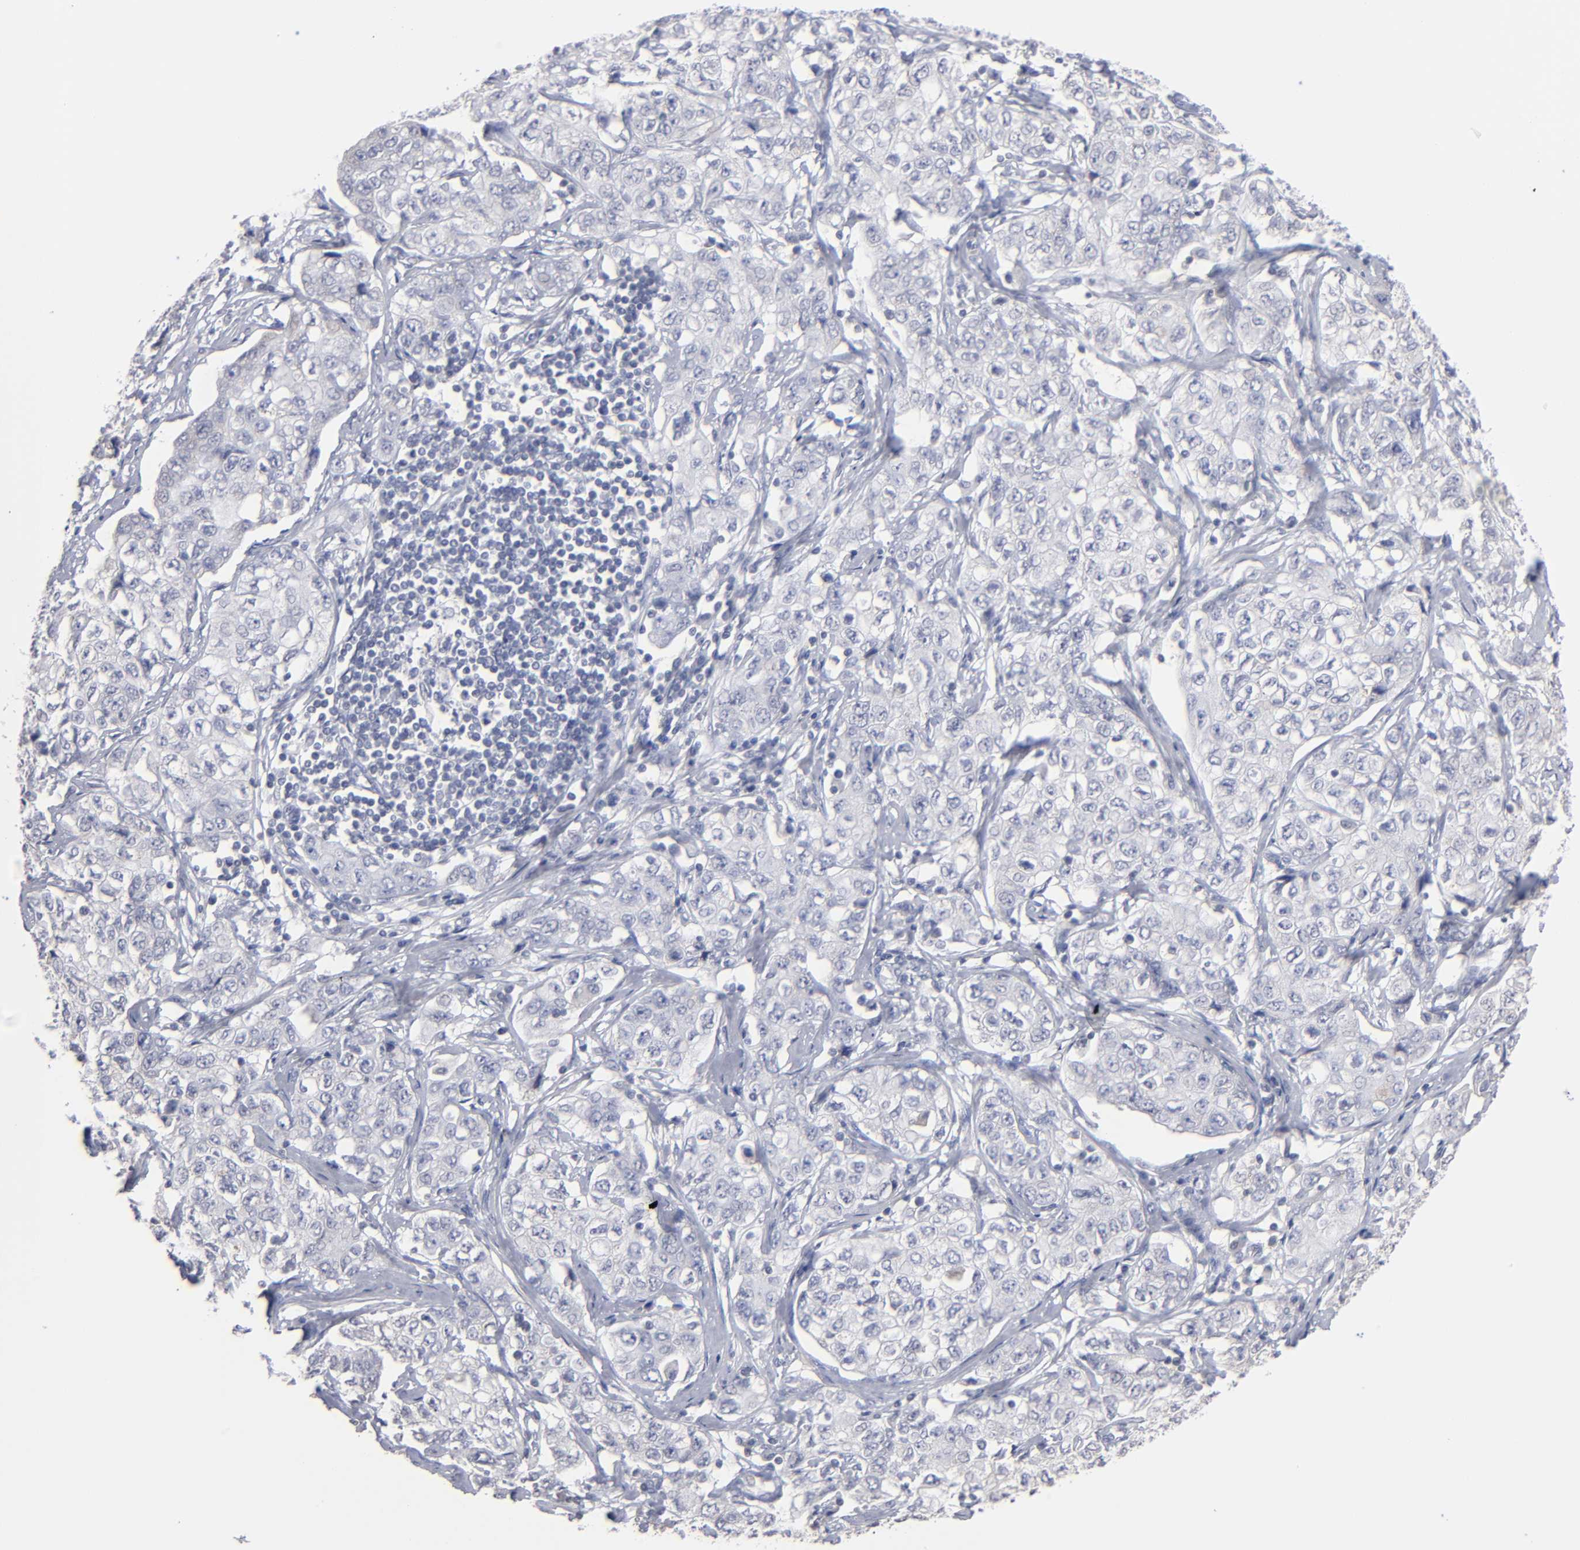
{"staining": {"intensity": "negative", "quantity": "none", "location": "none"}, "tissue": "stomach cancer", "cell_type": "Tumor cells", "image_type": "cancer", "snomed": [{"axis": "morphology", "description": "Adenocarcinoma, NOS"}, {"axis": "topography", "description": "Stomach"}], "caption": "Human stomach adenocarcinoma stained for a protein using IHC shows no staining in tumor cells.", "gene": "RPH3A", "patient": {"sex": "male", "age": 48}}